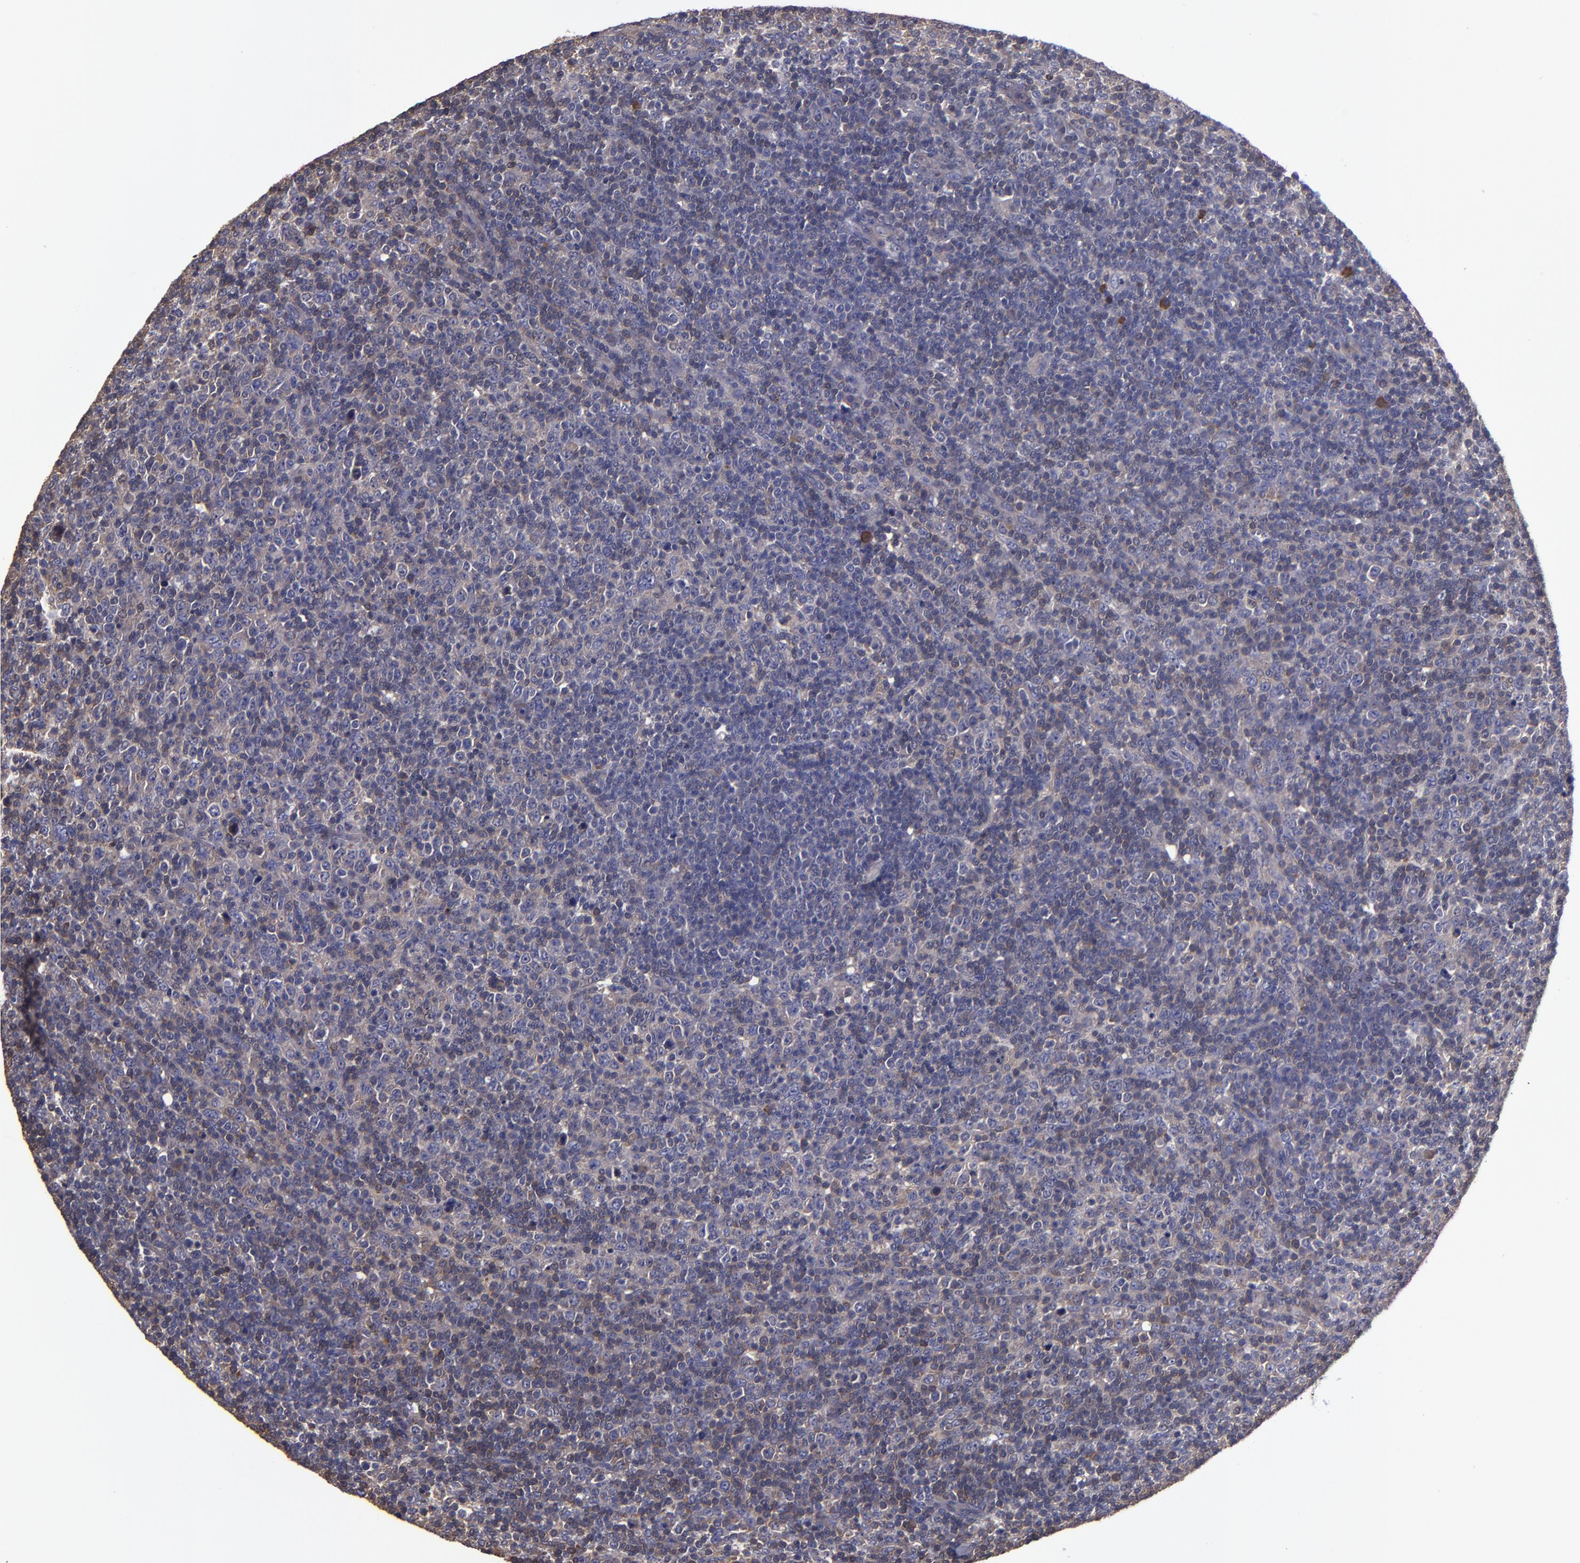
{"staining": {"intensity": "weak", "quantity": "25%-75%", "location": "cytoplasmic/membranous"}, "tissue": "lymphoma", "cell_type": "Tumor cells", "image_type": "cancer", "snomed": [{"axis": "morphology", "description": "Malignant lymphoma, non-Hodgkin's type, Low grade"}, {"axis": "topography", "description": "Lymph node"}], "caption": "Tumor cells exhibit weak cytoplasmic/membranous staining in about 25%-75% of cells in lymphoma.", "gene": "CARS1", "patient": {"sex": "male", "age": 70}}